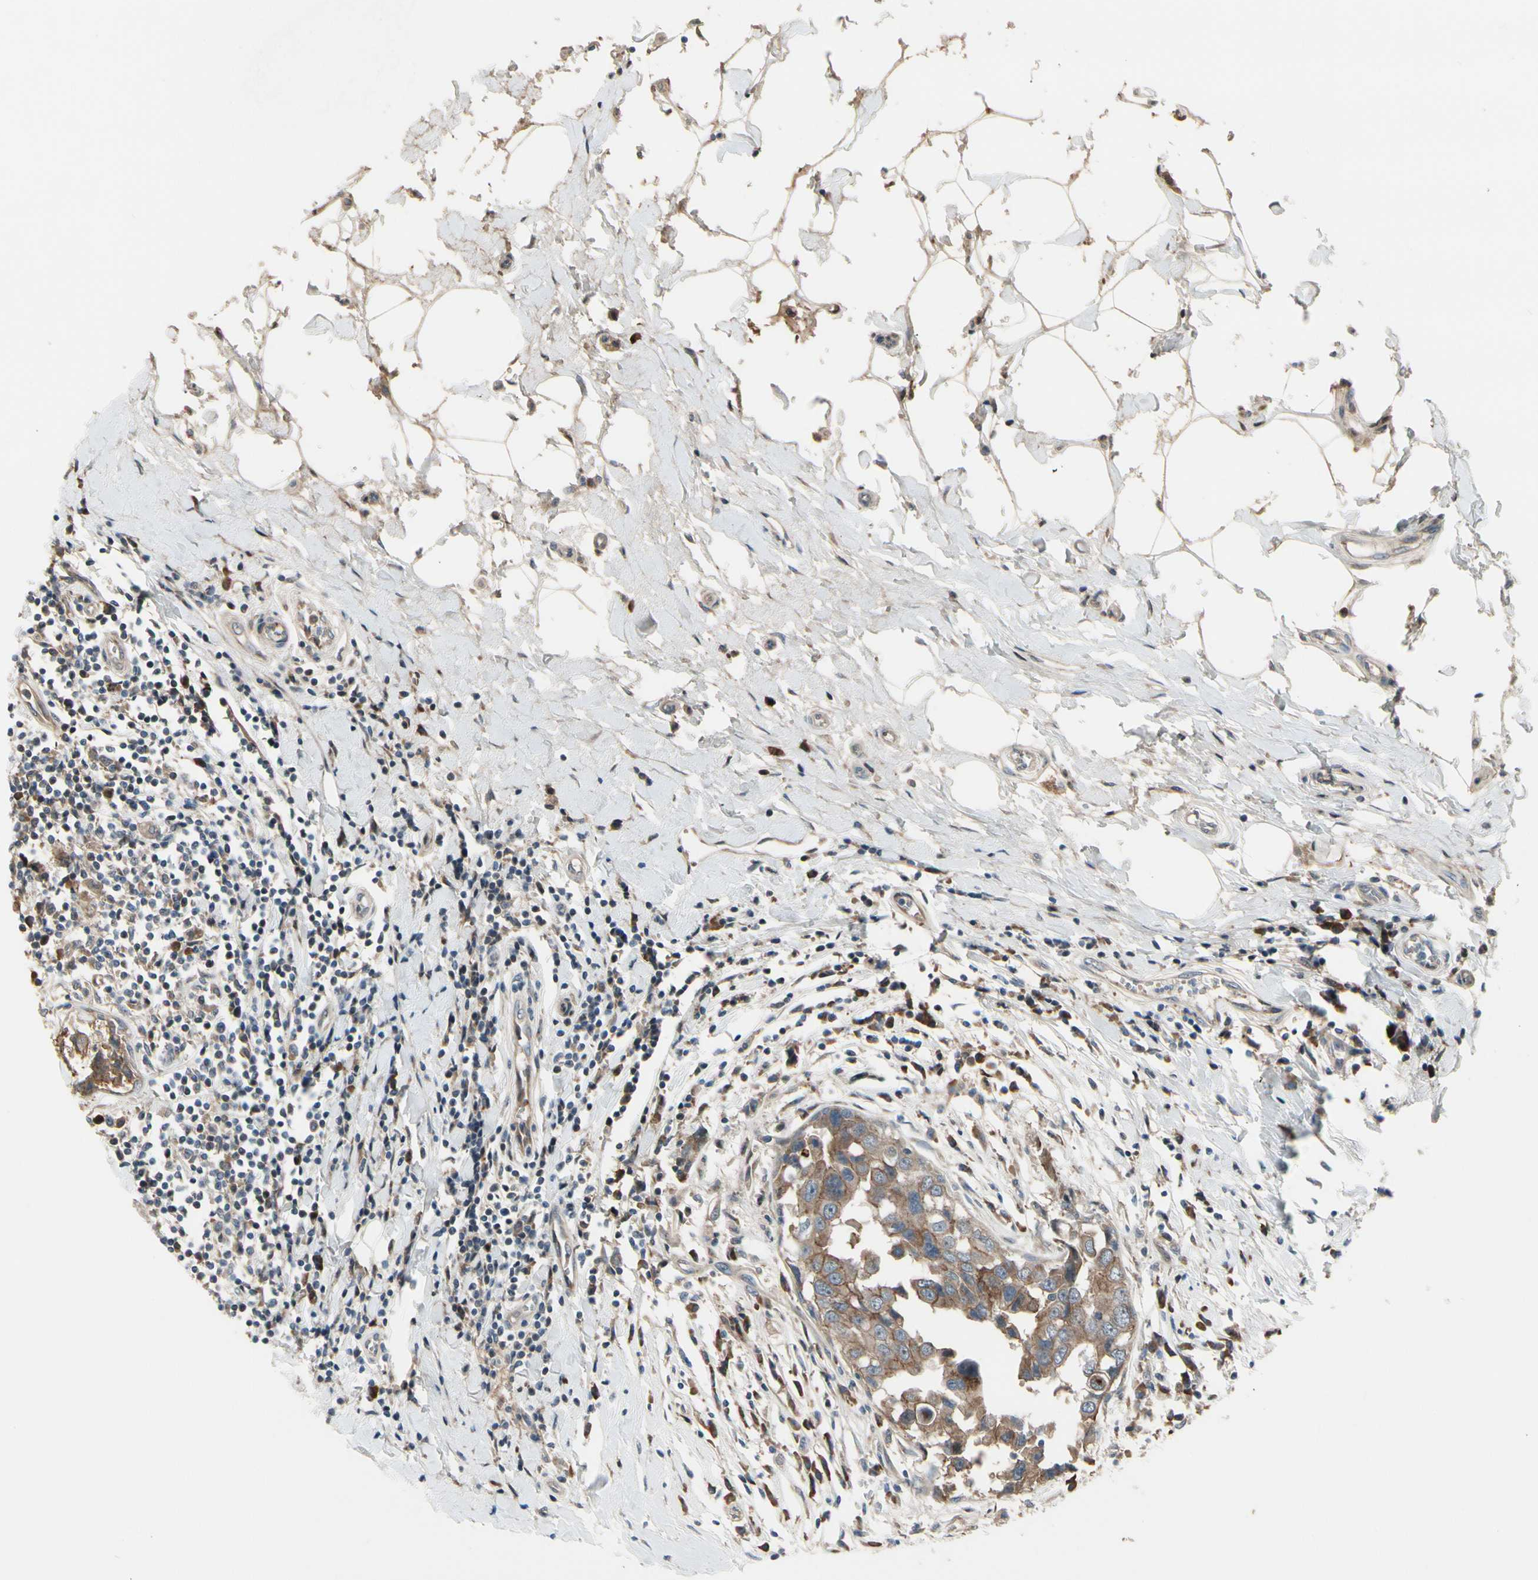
{"staining": {"intensity": "moderate", "quantity": ">75%", "location": "cytoplasmic/membranous"}, "tissue": "breast cancer", "cell_type": "Tumor cells", "image_type": "cancer", "snomed": [{"axis": "morphology", "description": "Duct carcinoma"}, {"axis": "topography", "description": "Breast"}], "caption": "This is a histology image of immunohistochemistry staining of breast cancer, which shows moderate staining in the cytoplasmic/membranous of tumor cells.", "gene": "SNX29", "patient": {"sex": "female", "age": 27}}